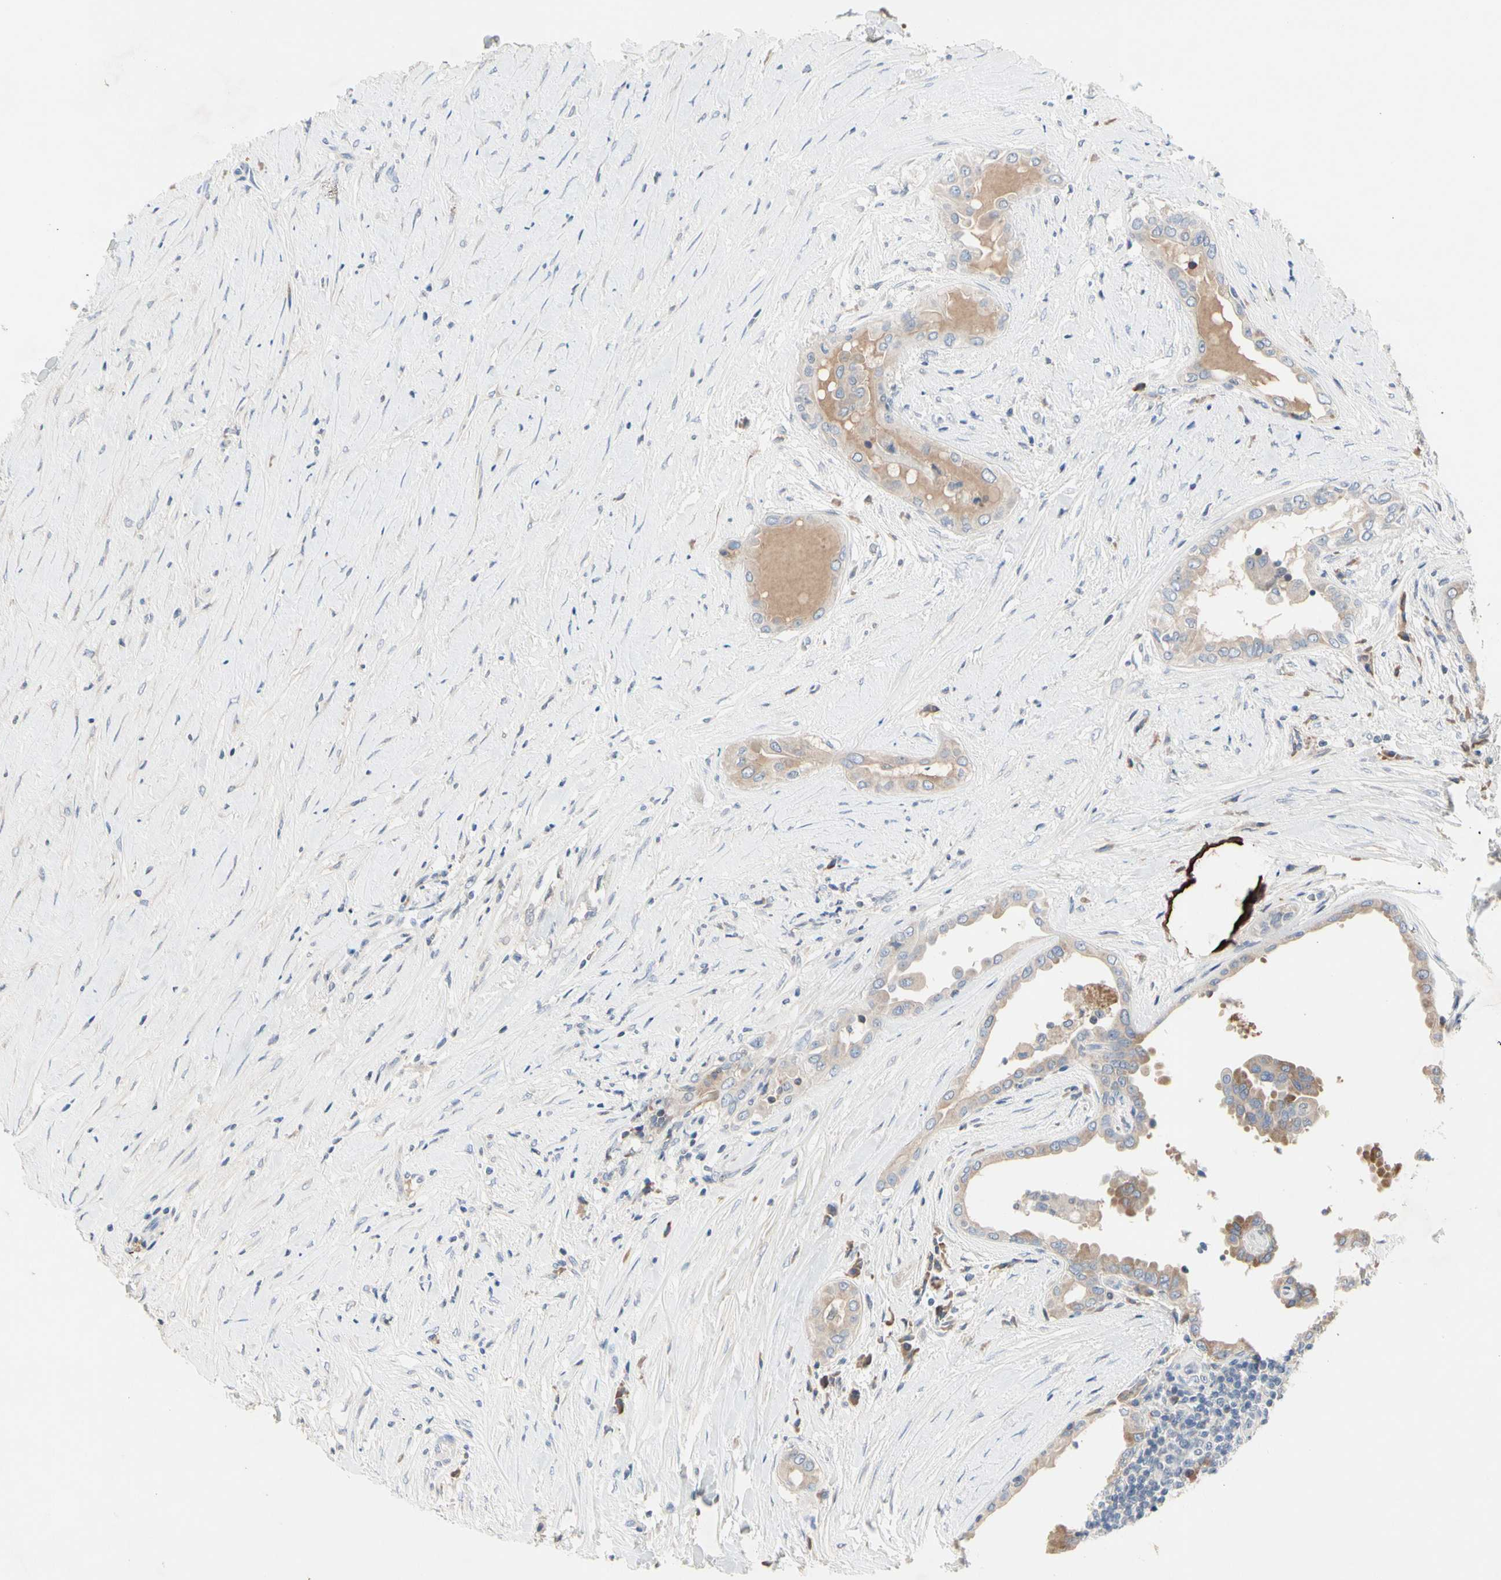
{"staining": {"intensity": "weak", "quantity": ">75%", "location": "cytoplasmic/membranous"}, "tissue": "thyroid cancer", "cell_type": "Tumor cells", "image_type": "cancer", "snomed": [{"axis": "morphology", "description": "Papillary adenocarcinoma, NOS"}, {"axis": "topography", "description": "Thyroid gland"}], "caption": "A micrograph of human papillary adenocarcinoma (thyroid) stained for a protein shows weak cytoplasmic/membranous brown staining in tumor cells.", "gene": "ECRG4", "patient": {"sex": "male", "age": 33}}